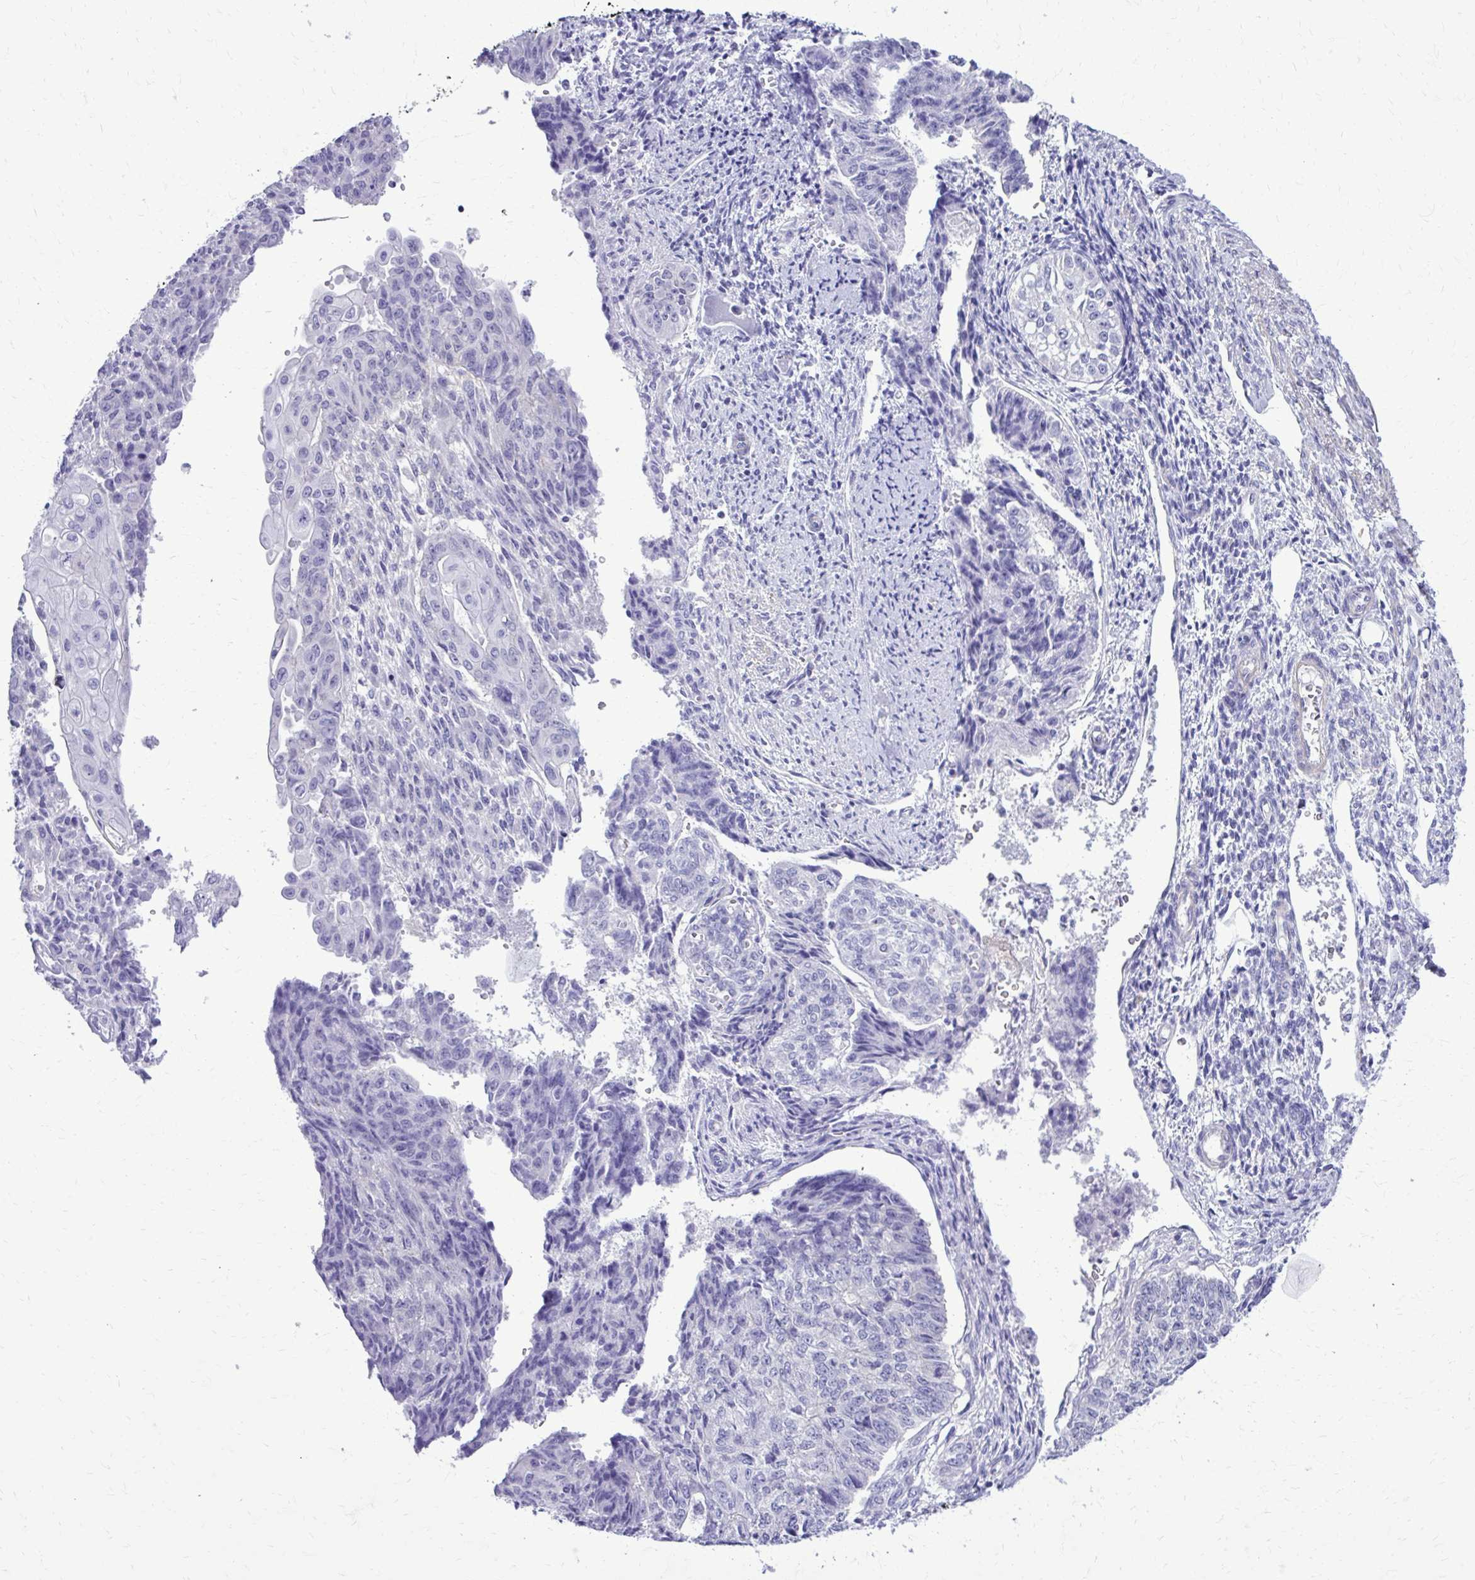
{"staining": {"intensity": "negative", "quantity": "none", "location": "none"}, "tissue": "endometrial cancer", "cell_type": "Tumor cells", "image_type": "cancer", "snomed": [{"axis": "morphology", "description": "Adenocarcinoma, NOS"}, {"axis": "topography", "description": "Endometrium"}], "caption": "A histopathology image of adenocarcinoma (endometrial) stained for a protein shows no brown staining in tumor cells.", "gene": "RASL11B", "patient": {"sex": "female", "age": 32}}